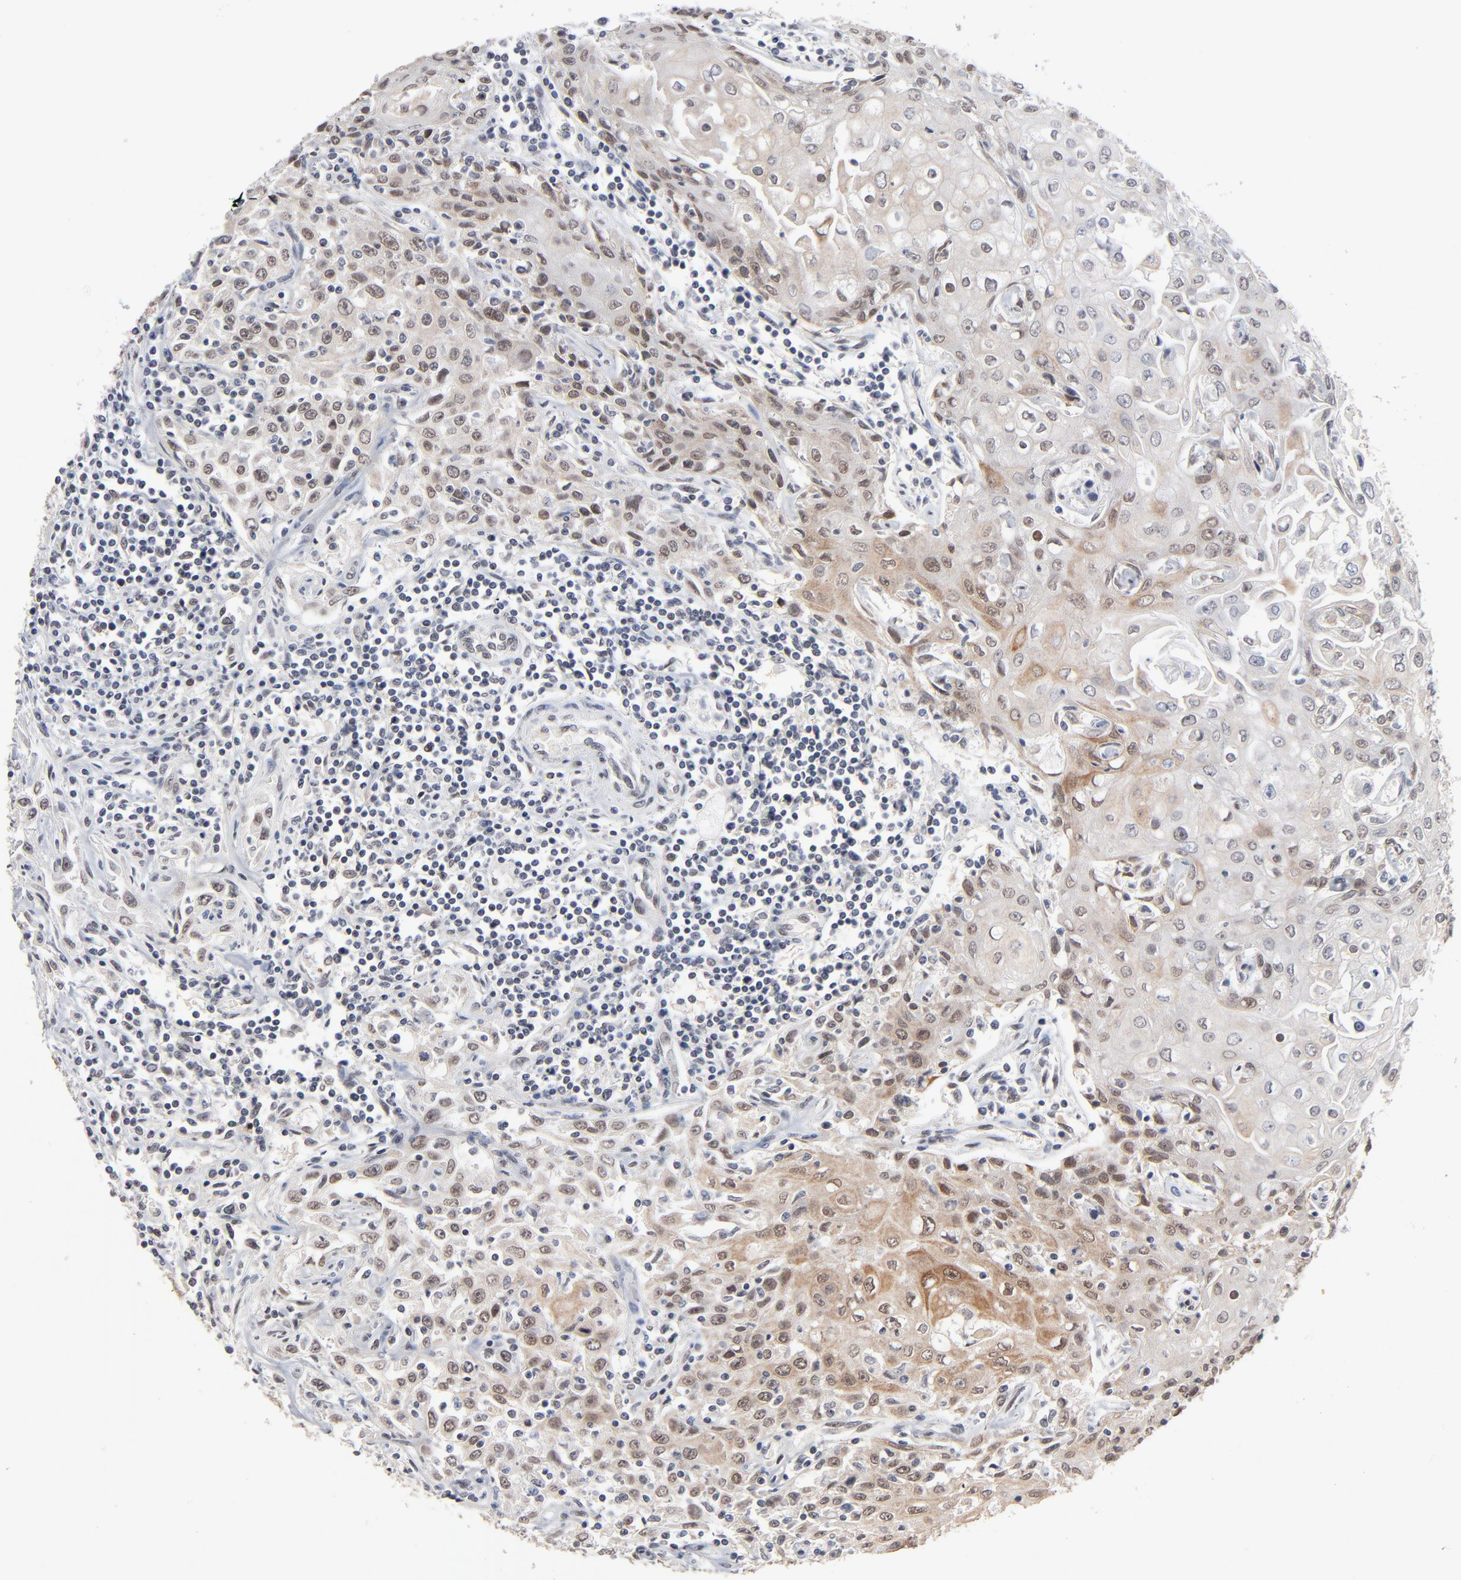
{"staining": {"intensity": "weak", "quantity": "<25%", "location": "nuclear"}, "tissue": "head and neck cancer", "cell_type": "Tumor cells", "image_type": "cancer", "snomed": [{"axis": "morphology", "description": "Squamous cell carcinoma, NOS"}, {"axis": "topography", "description": "Oral tissue"}, {"axis": "topography", "description": "Head-Neck"}], "caption": "The image reveals no staining of tumor cells in head and neck cancer. (Brightfield microscopy of DAB (3,3'-diaminobenzidine) immunohistochemistry (IHC) at high magnification).", "gene": "MBIP", "patient": {"sex": "female", "age": 76}}